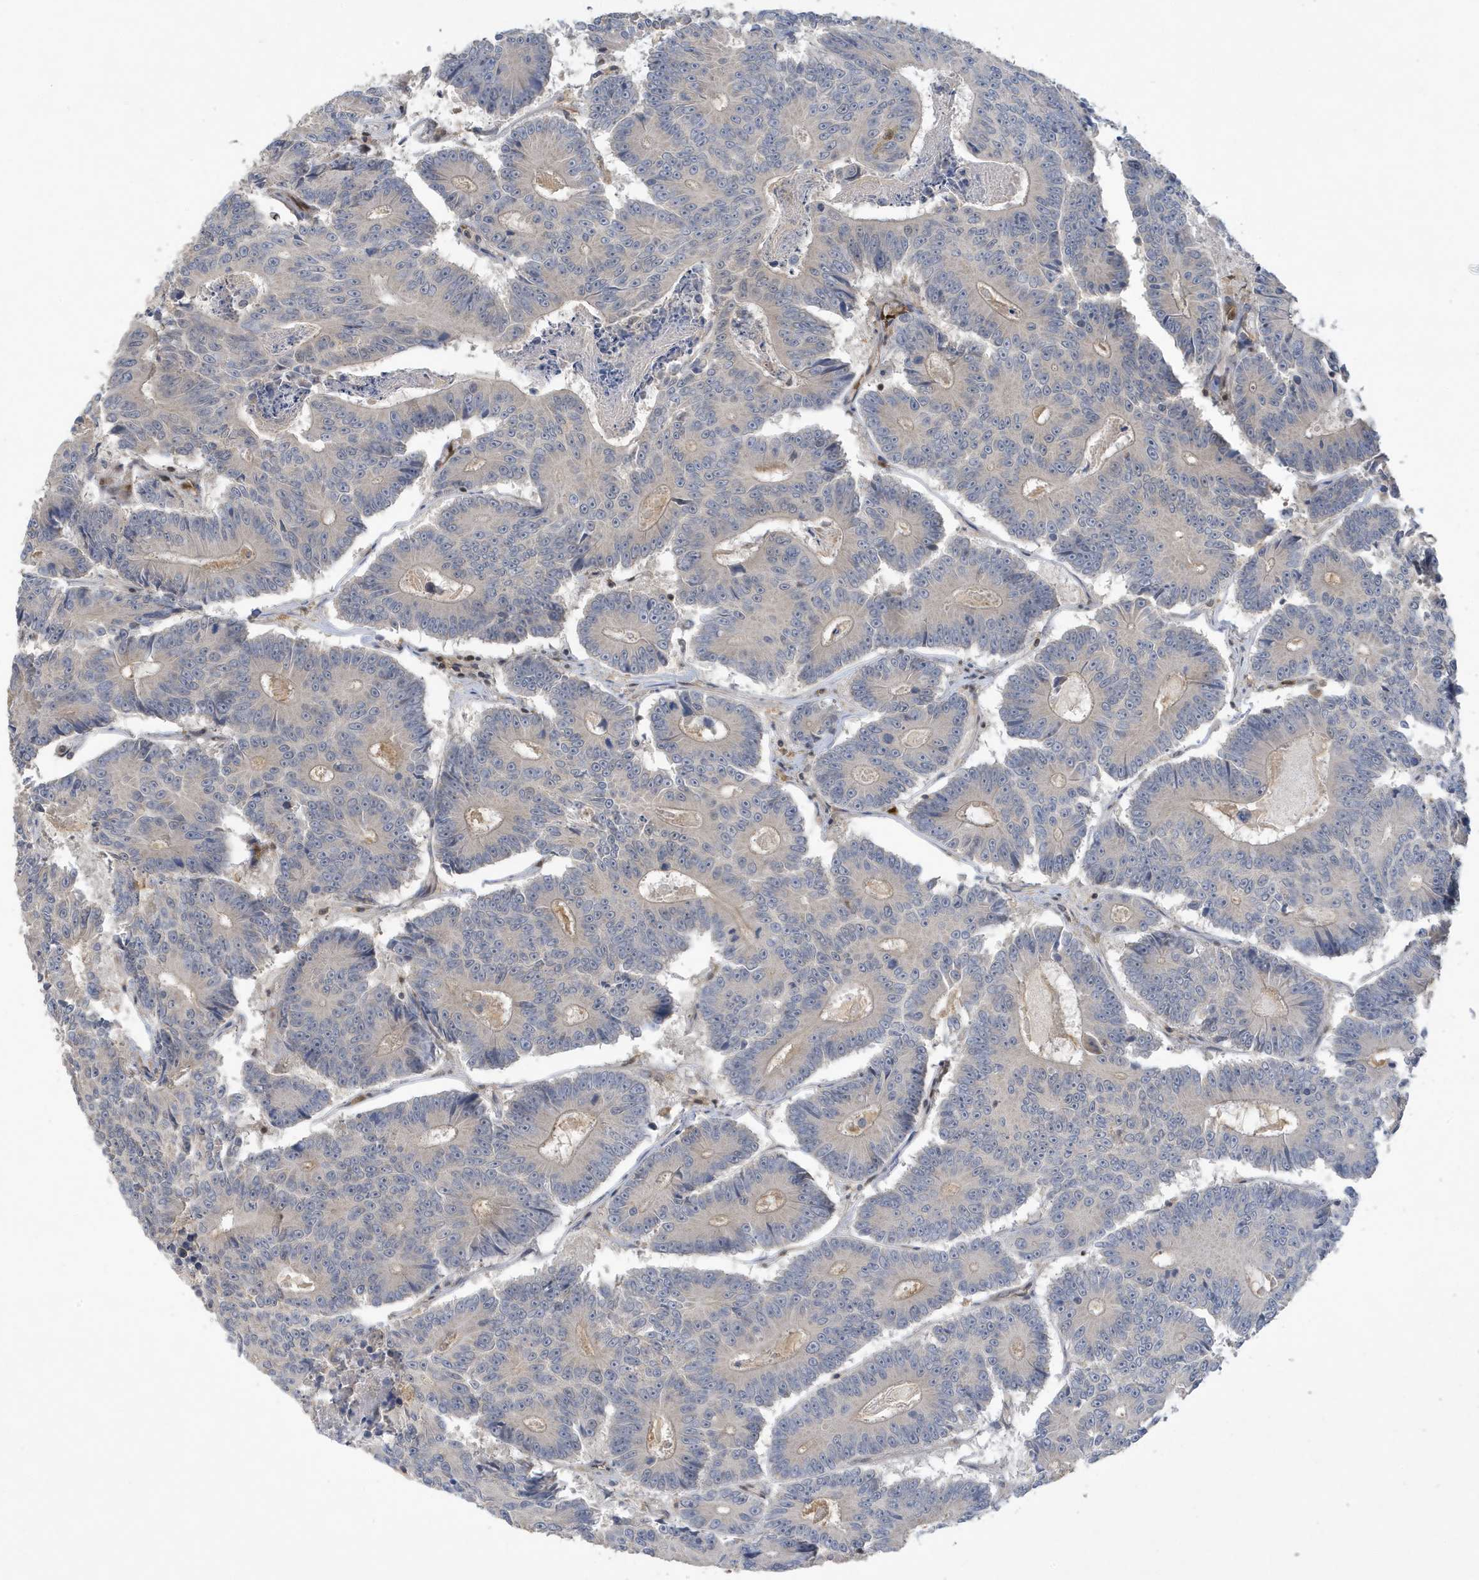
{"staining": {"intensity": "negative", "quantity": "none", "location": "none"}, "tissue": "colorectal cancer", "cell_type": "Tumor cells", "image_type": "cancer", "snomed": [{"axis": "morphology", "description": "Adenocarcinoma, NOS"}, {"axis": "topography", "description": "Colon"}], "caption": "Immunohistochemistry of colorectal cancer (adenocarcinoma) reveals no expression in tumor cells.", "gene": "NCOA7", "patient": {"sex": "male", "age": 83}}